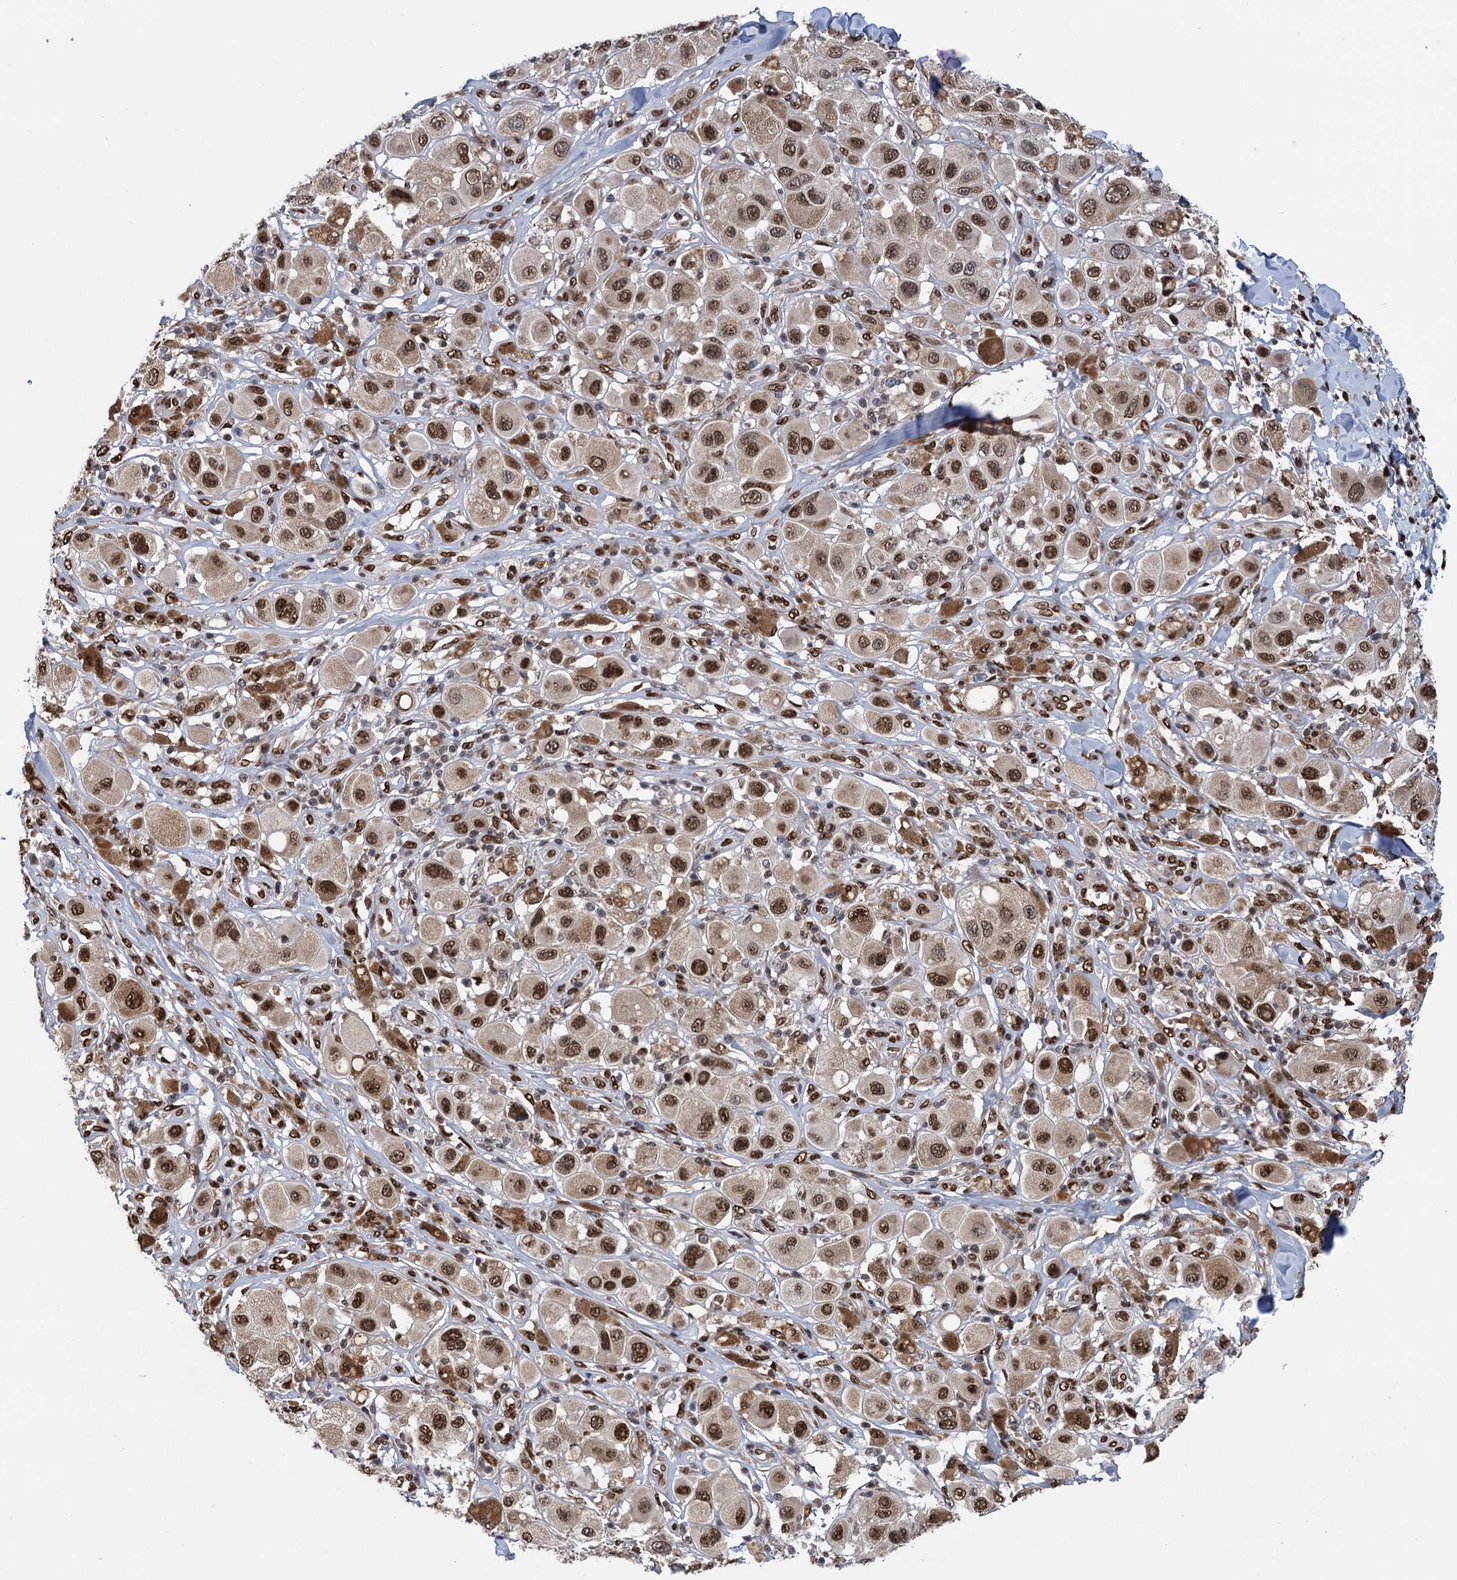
{"staining": {"intensity": "moderate", "quantity": ">75%", "location": "cytoplasmic/membranous,nuclear"}, "tissue": "melanoma", "cell_type": "Tumor cells", "image_type": "cancer", "snomed": [{"axis": "morphology", "description": "Malignant melanoma, Metastatic site"}, {"axis": "topography", "description": "Skin"}], "caption": "Moderate cytoplasmic/membranous and nuclear protein positivity is present in about >75% of tumor cells in malignant melanoma (metastatic site).", "gene": "MESD", "patient": {"sex": "male", "age": 41}}